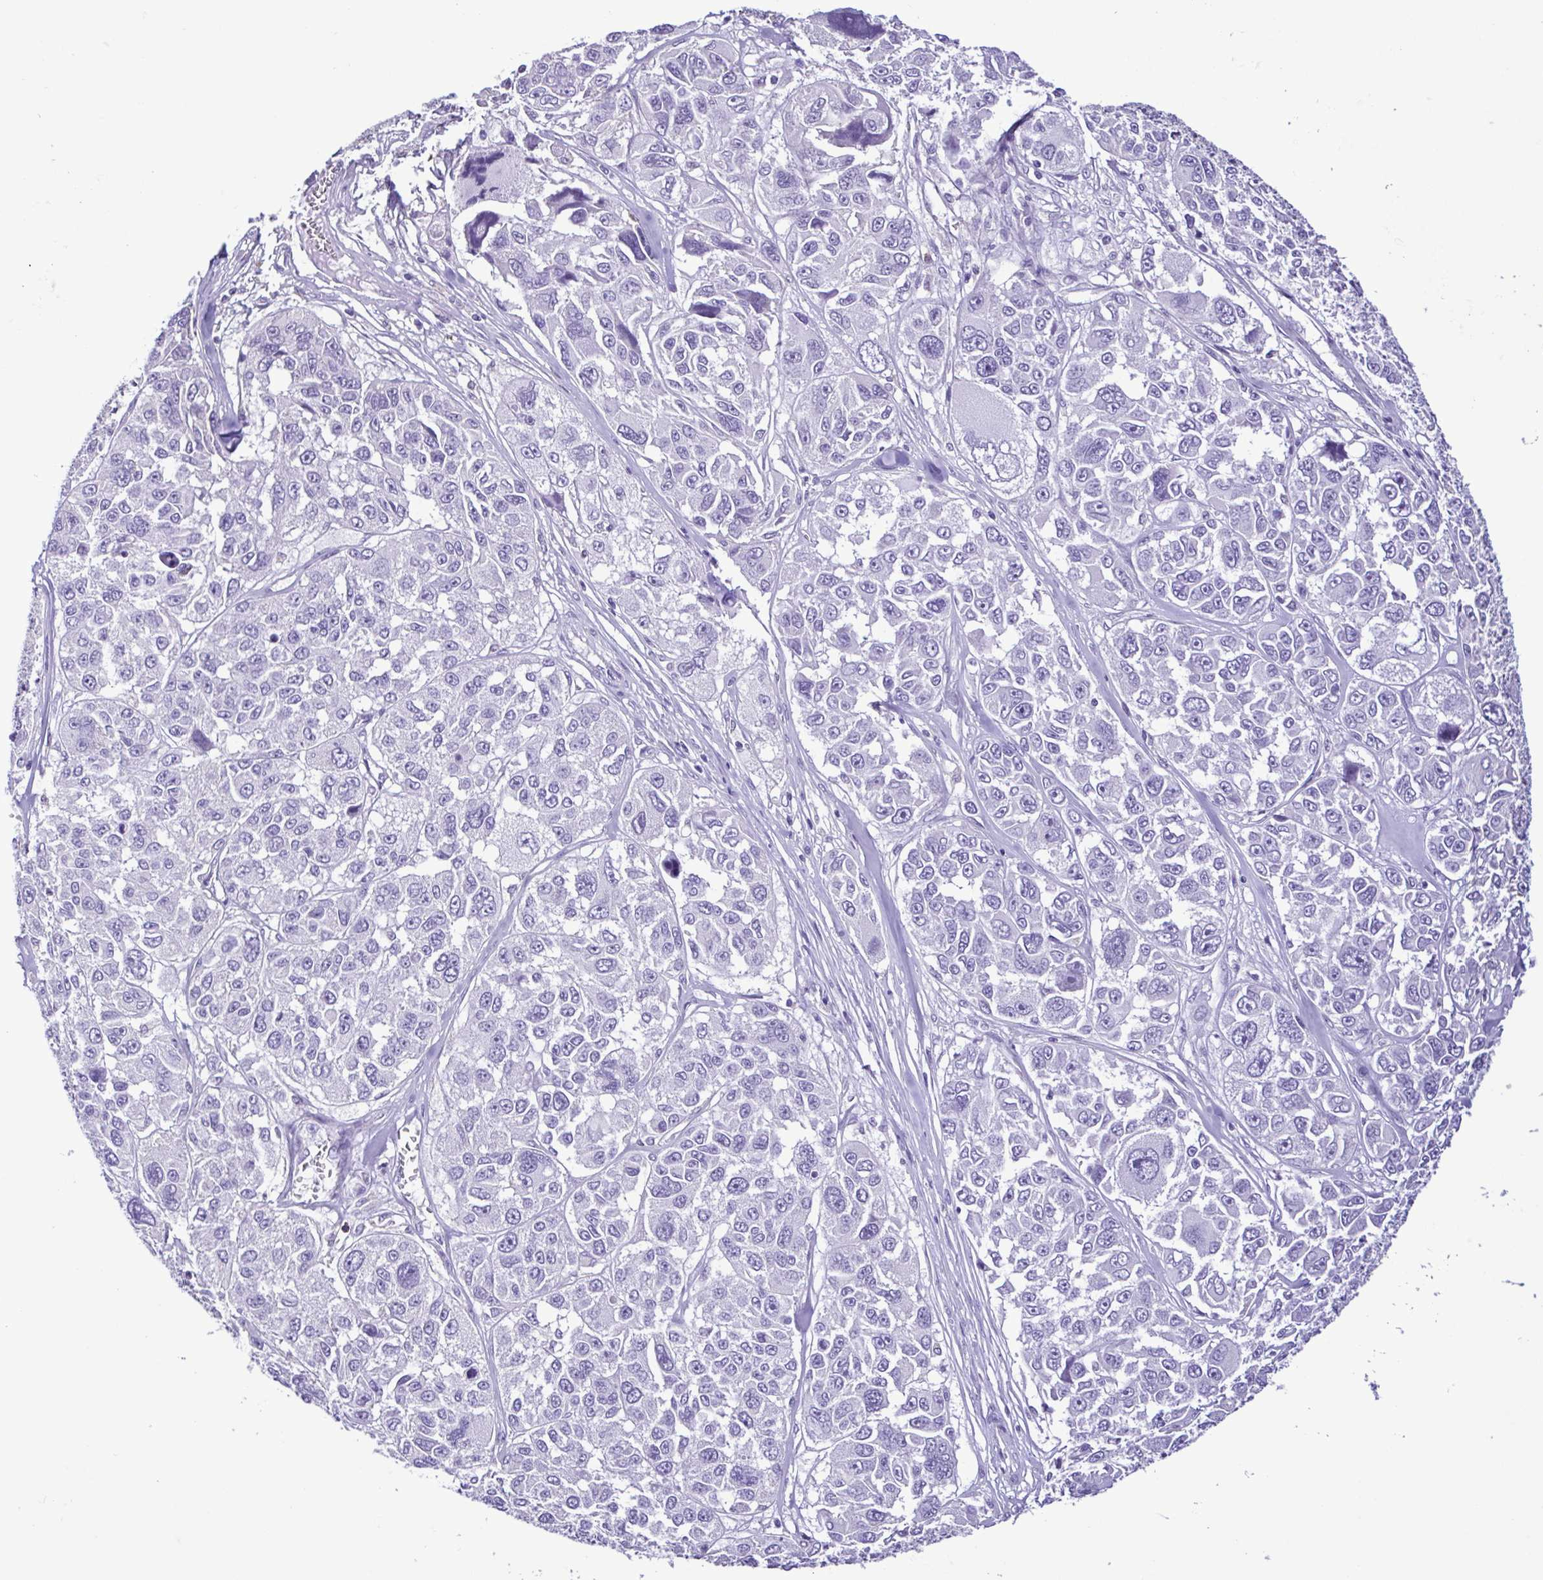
{"staining": {"intensity": "negative", "quantity": "none", "location": "none"}, "tissue": "melanoma", "cell_type": "Tumor cells", "image_type": "cancer", "snomed": [{"axis": "morphology", "description": "Malignant melanoma, NOS"}, {"axis": "topography", "description": "Skin"}], "caption": "Tumor cells are negative for protein expression in human malignant melanoma.", "gene": "CBY2", "patient": {"sex": "female", "age": 66}}